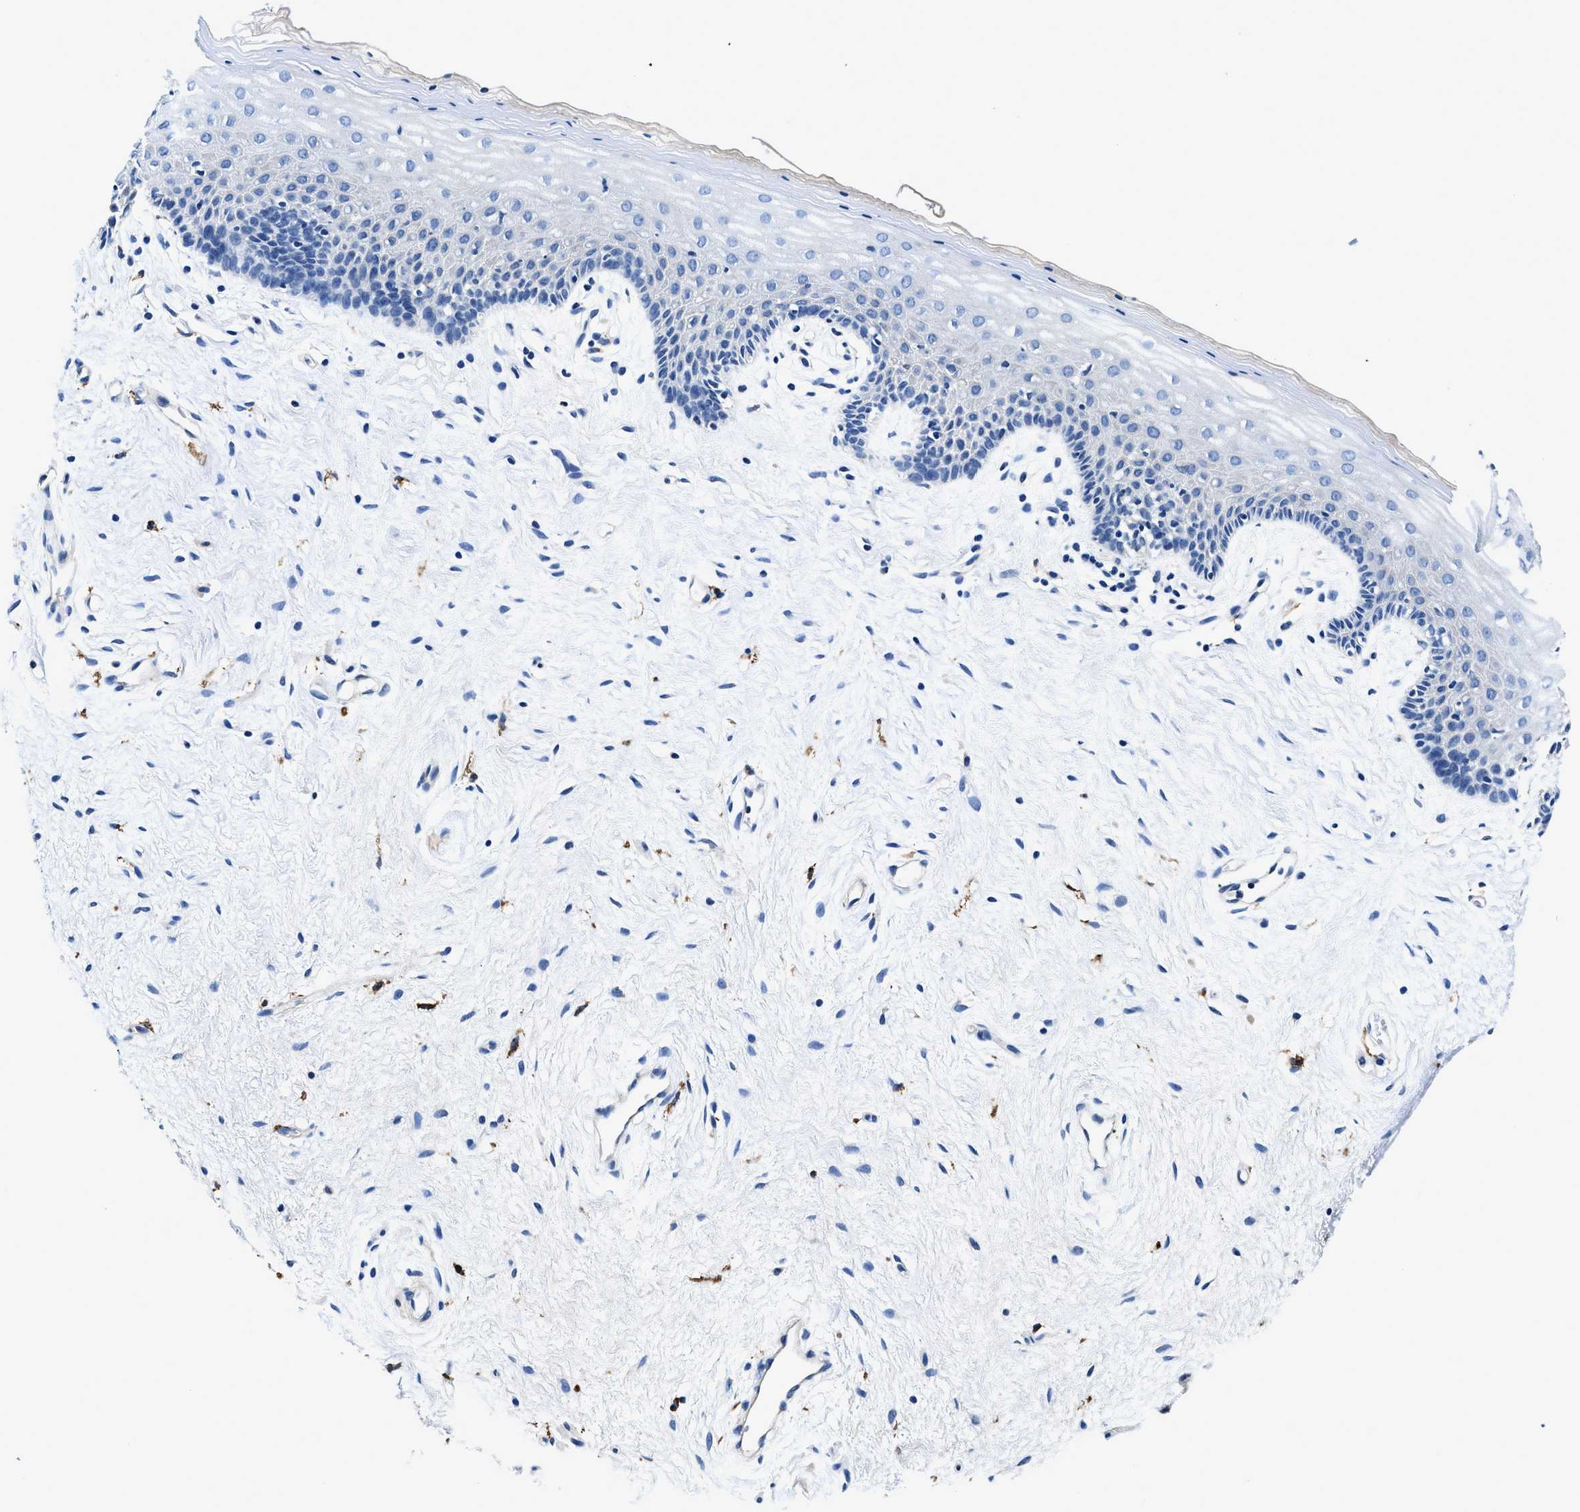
{"staining": {"intensity": "negative", "quantity": "none", "location": "none"}, "tissue": "vagina", "cell_type": "Squamous epithelial cells", "image_type": "normal", "snomed": [{"axis": "morphology", "description": "Normal tissue, NOS"}, {"axis": "topography", "description": "Vagina"}], "caption": "DAB (3,3'-diaminobenzidine) immunohistochemical staining of normal vagina displays no significant positivity in squamous epithelial cells.", "gene": "ZFAND3", "patient": {"sex": "female", "age": 44}}